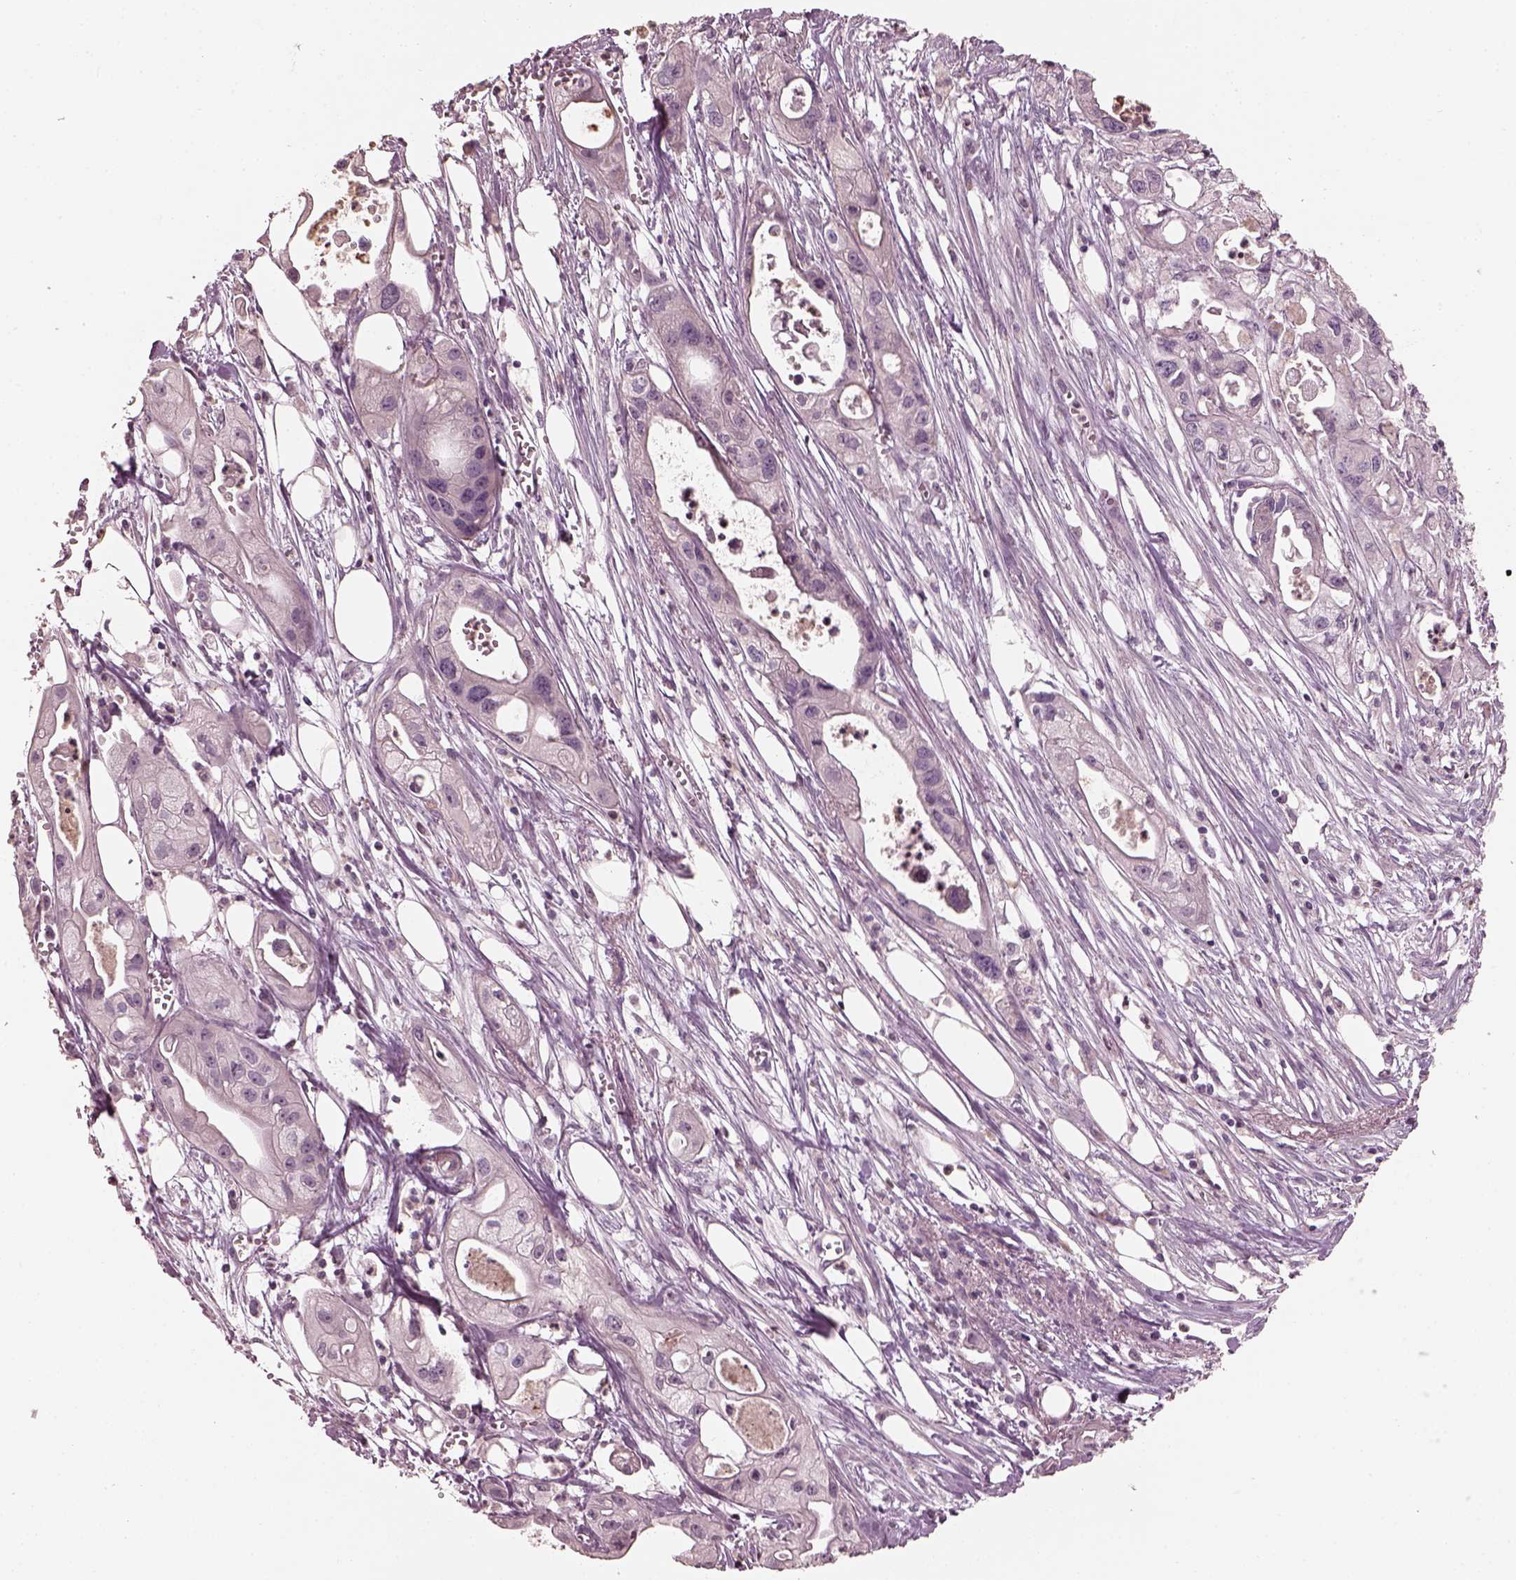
{"staining": {"intensity": "negative", "quantity": "none", "location": "none"}, "tissue": "pancreatic cancer", "cell_type": "Tumor cells", "image_type": "cancer", "snomed": [{"axis": "morphology", "description": "Adenocarcinoma, NOS"}, {"axis": "topography", "description": "Pancreas"}], "caption": "Immunohistochemistry of adenocarcinoma (pancreatic) reveals no staining in tumor cells.", "gene": "OPTC", "patient": {"sex": "male", "age": 70}}